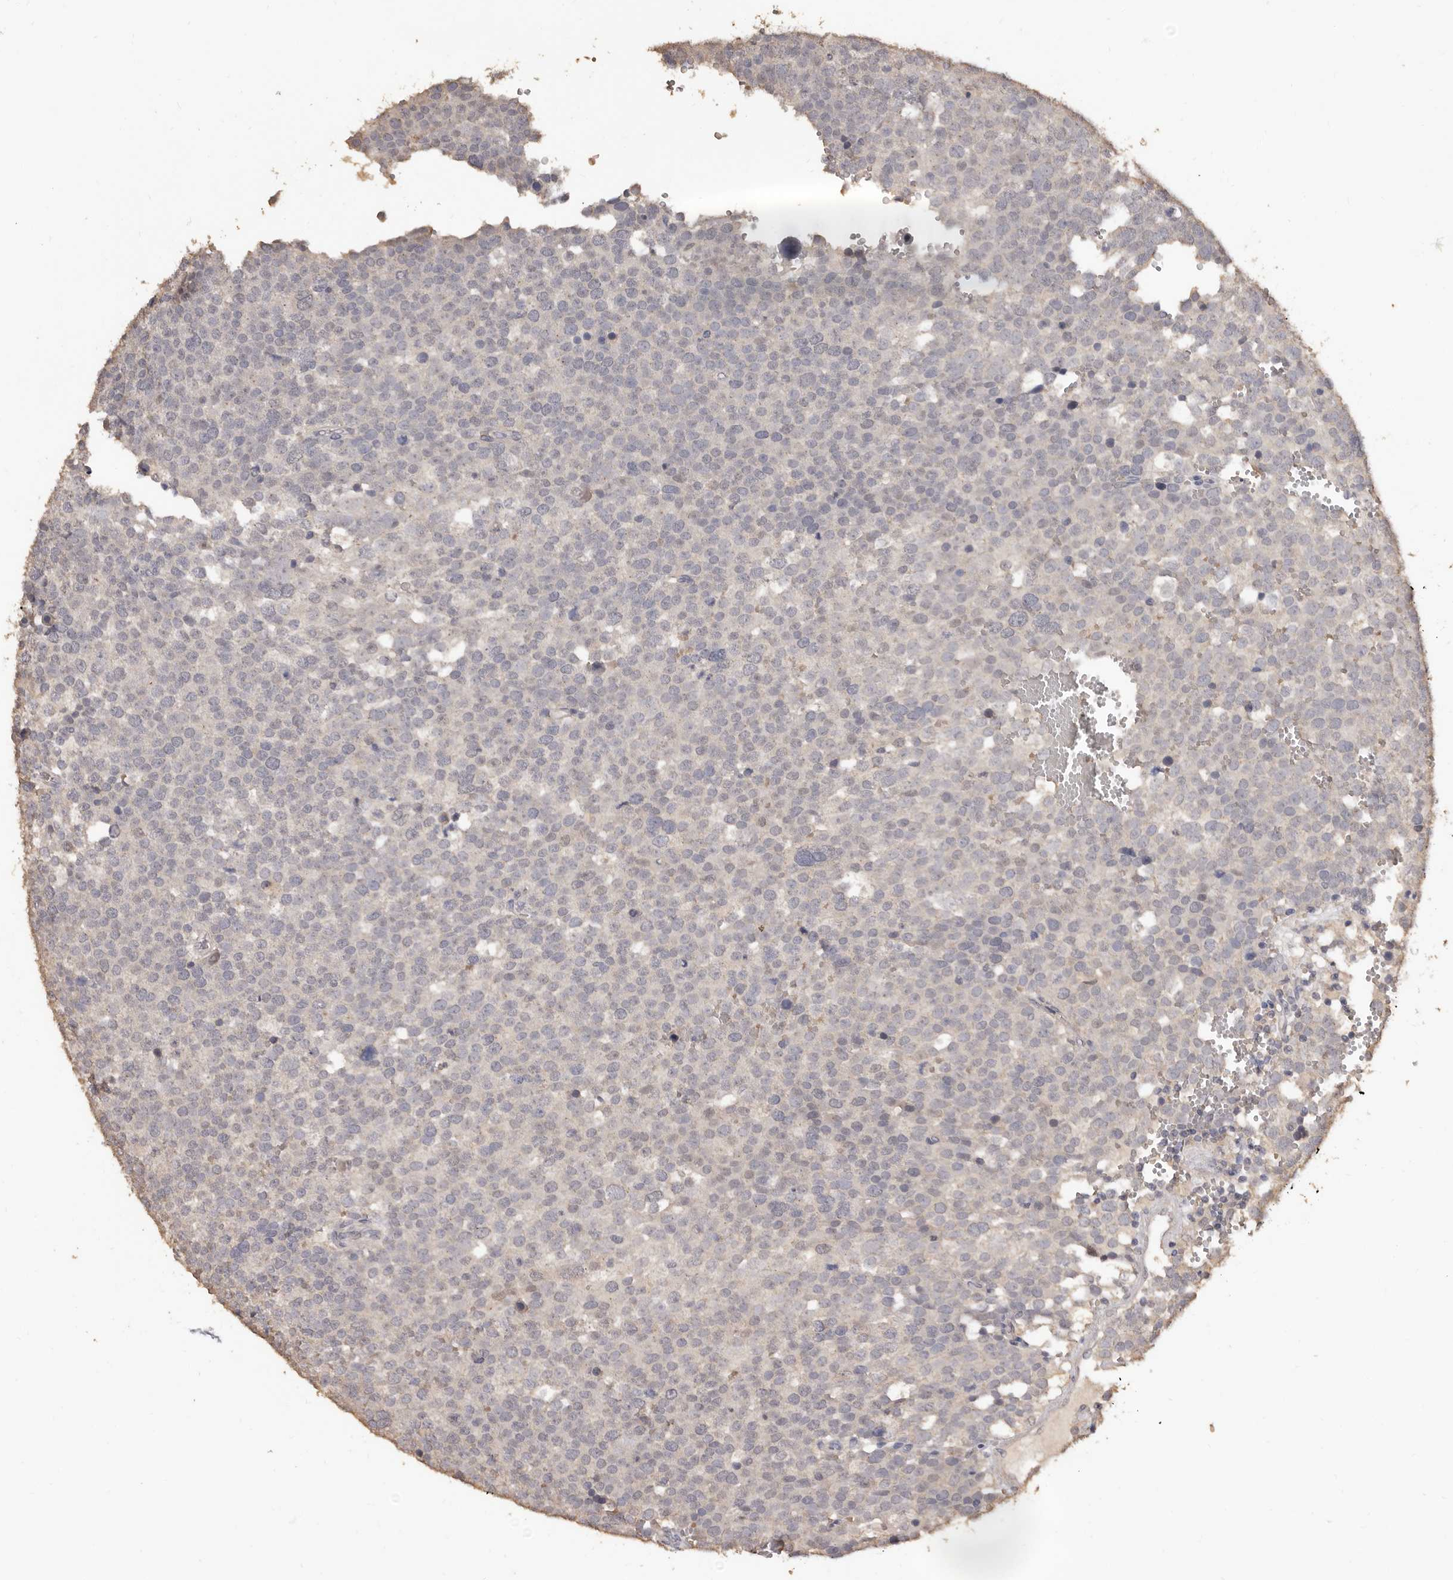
{"staining": {"intensity": "negative", "quantity": "none", "location": "none"}, "tissue": "testis cancer", "cell_type": "Tumor cells", "image_type": "cancer", "snomed": [{"axis": "morphology", "description": "Seminoma, NOS"}, {"axis": "topography", "description": "Testis"}], "caption": "Seminoma (testis) stained for a protein using IHC demonstrates no positivity tumor cells.", "gene": "INAVA", "patient": {"sex": "male", "age": 71}}